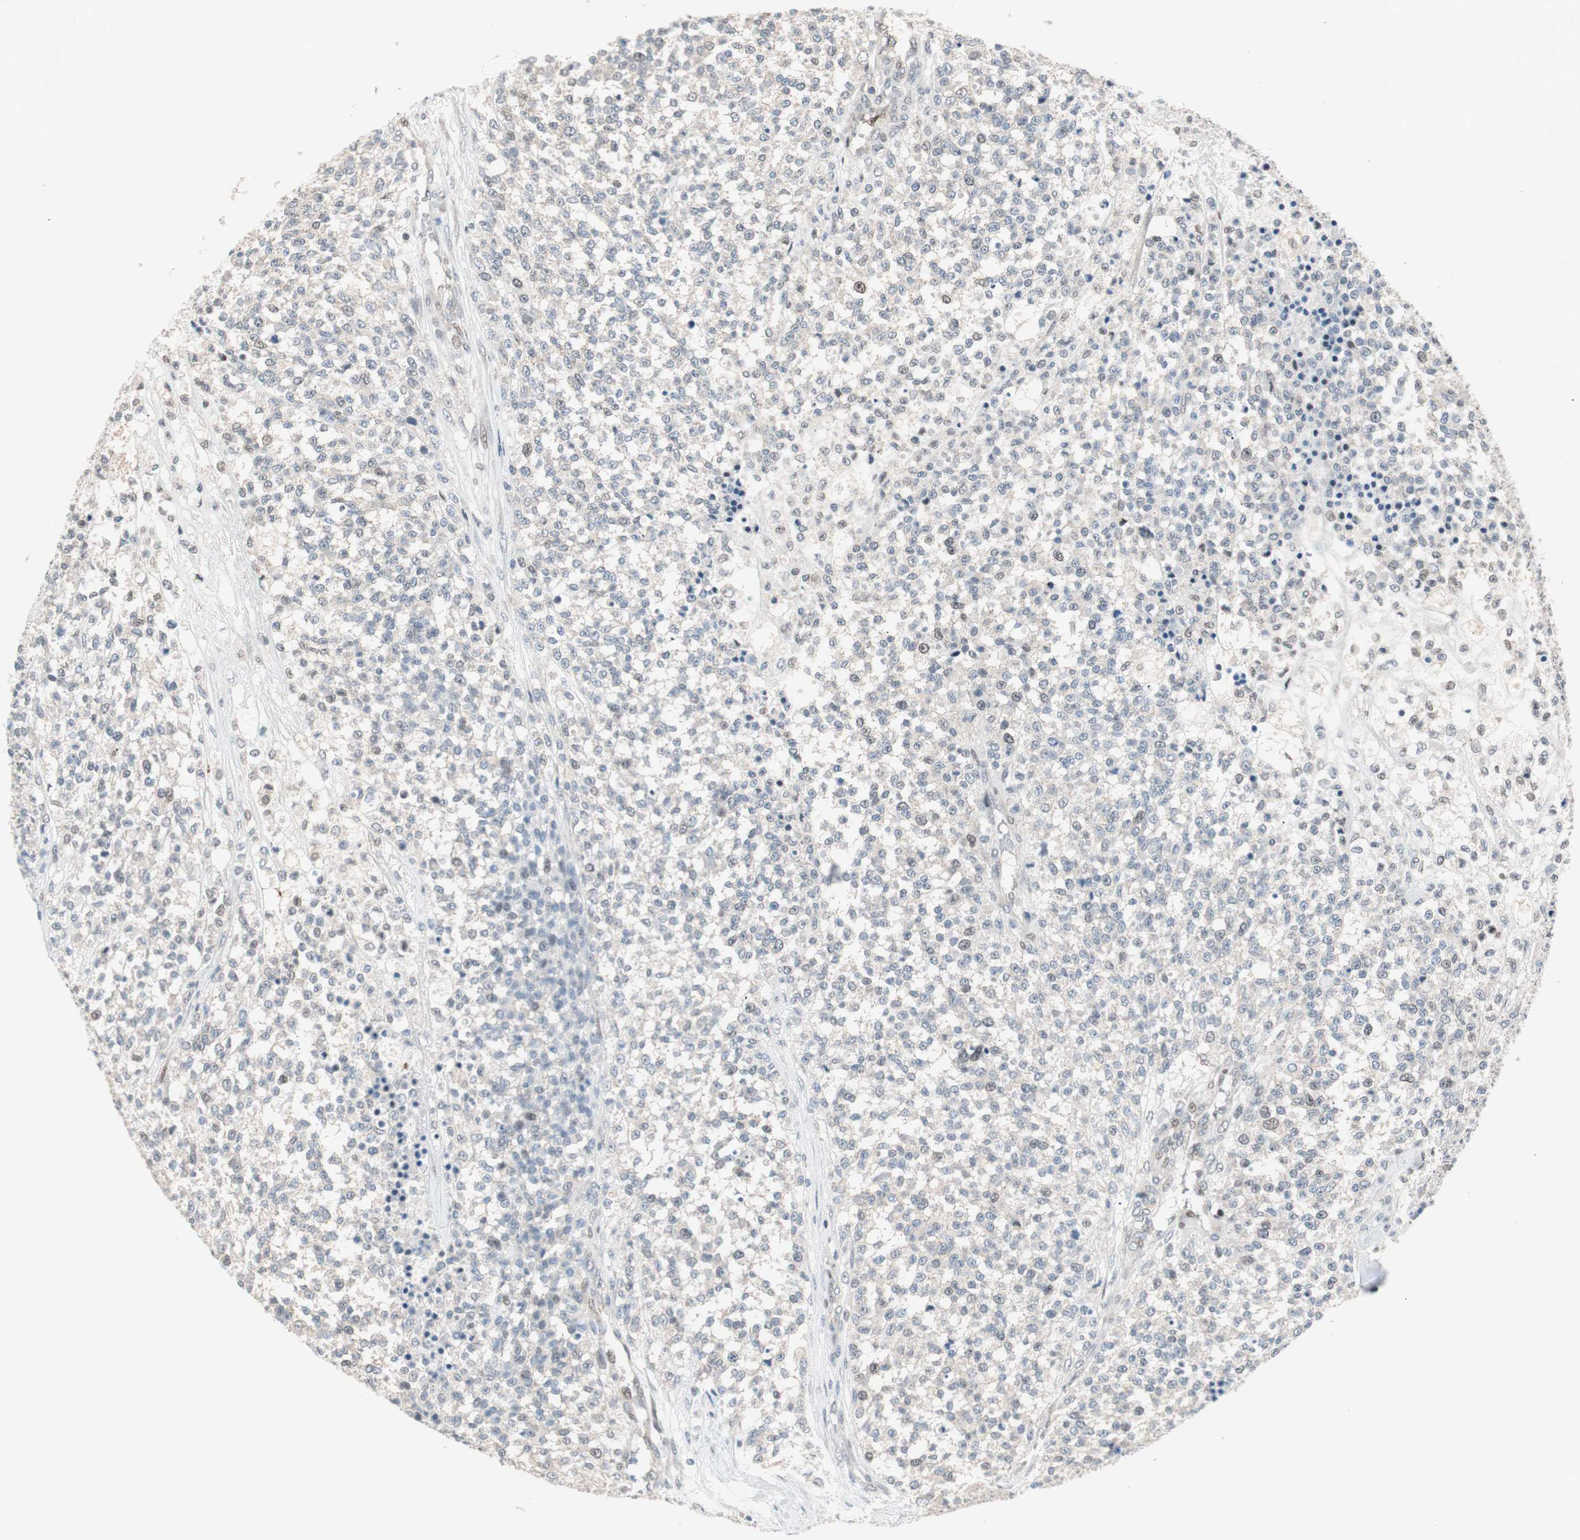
{"staining": {"intensity": "negative", "quantity": "none", "location": "none"}, "tissue": "testis cancer", "cell_type": "Tumor cells", "image_type": "cancer", "snomed": [{"axis": "morphology", "description": "Seminoma, NOS"}, {"axis": "topography", "description": "Testis"}], "caption": "IHC photomicrograph of testis seminoma stained for a protein (brown), which reveals no expression in tumor cells.", "gene": "POLH", "patient": {"sex": "male", "age": 59}}